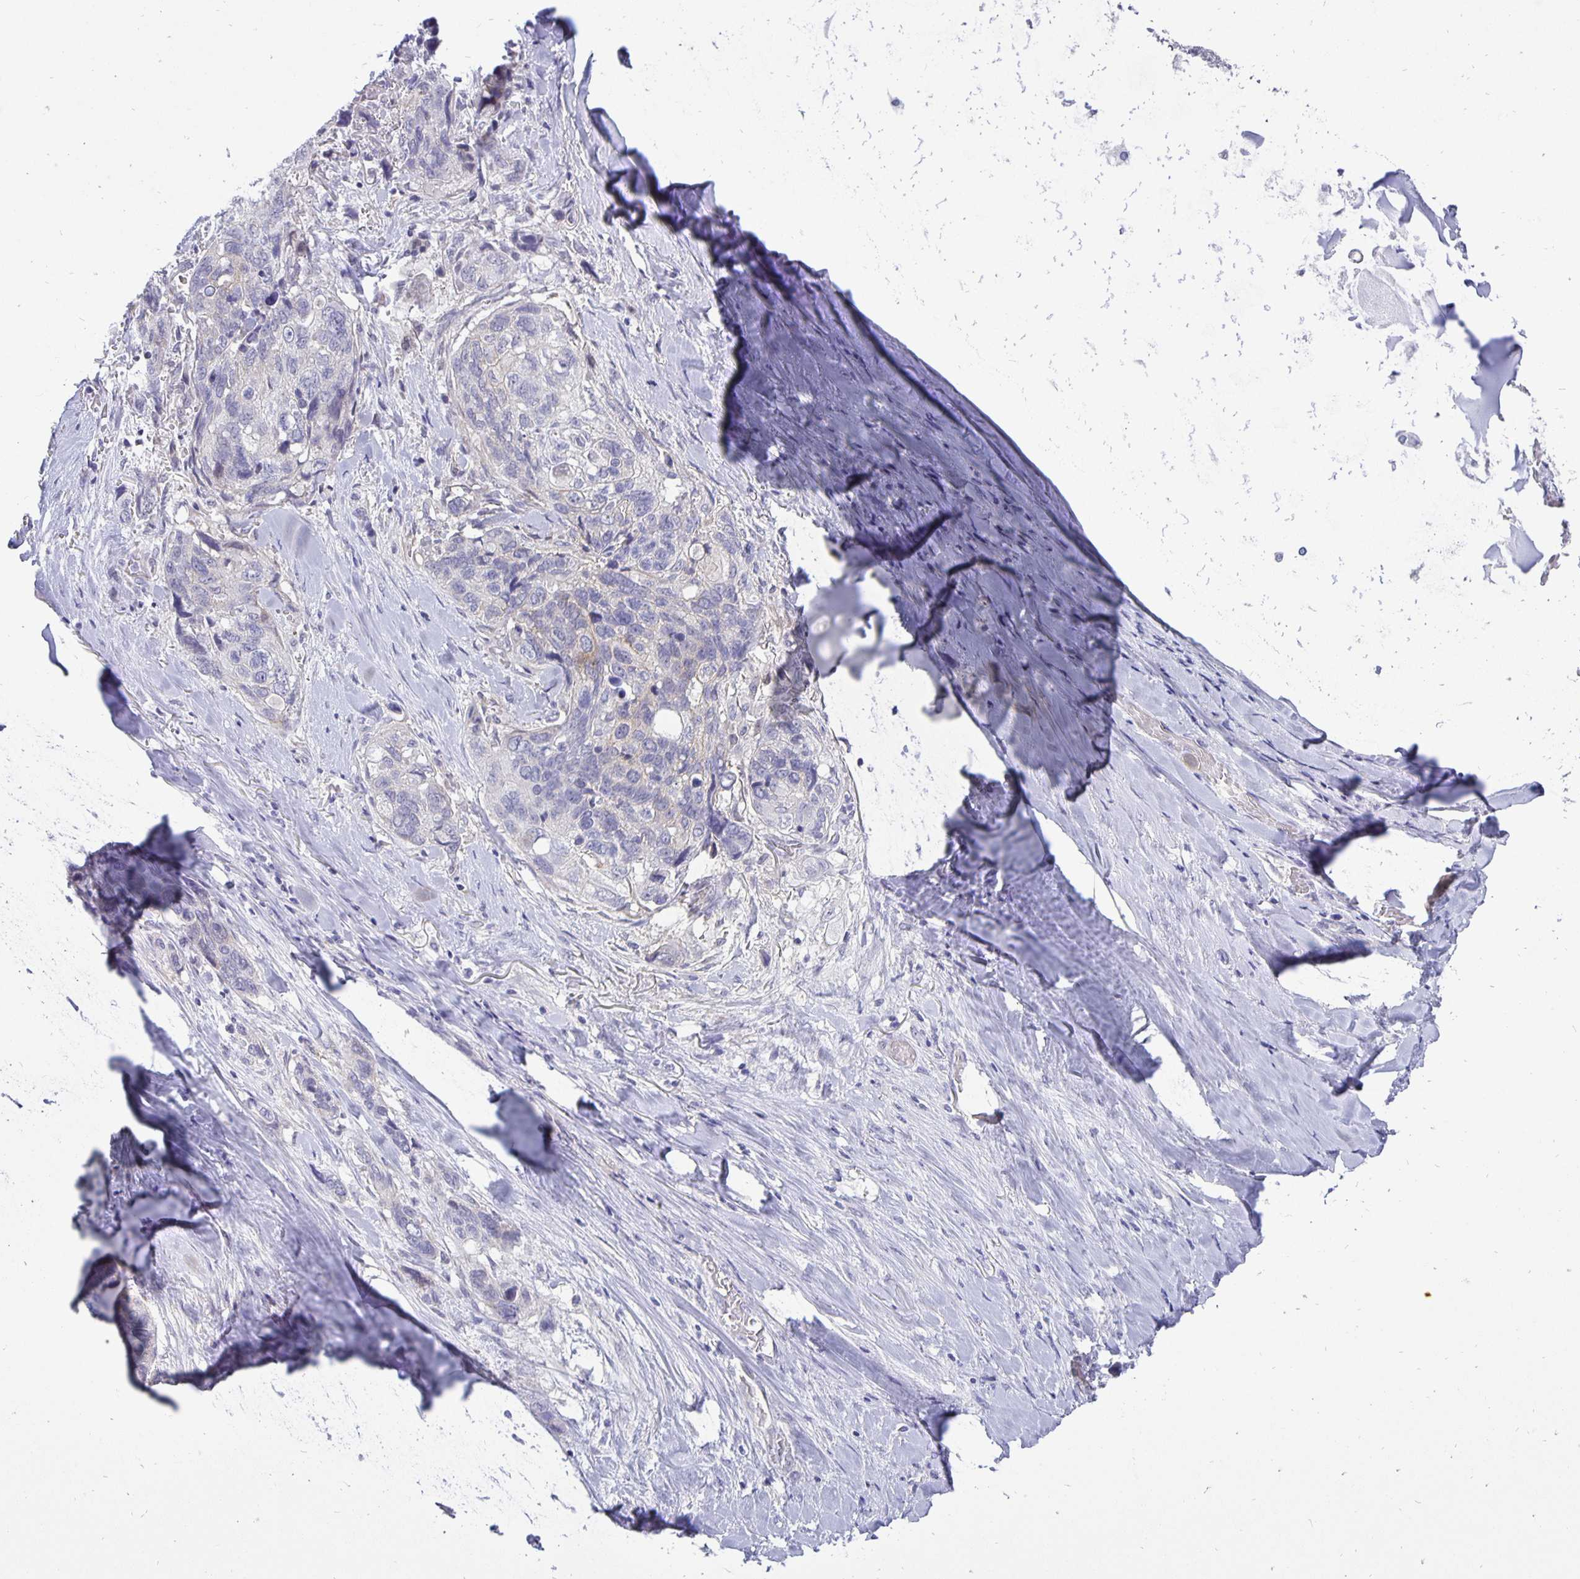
{"staining": {"intensity": "negative", "quantity": "none", "location": "none"}, "tissue": "lung cancer", "cell_type": "Tumor cells", "image_type": "cancer", "snomed": [{"axis": "morphology", "description": "Squamous cell carcinoma, NOS"}, {"axis": "morphology", "description": "Squamous cell carcinoma, metastatic, NOS"}, {"axis": "topography", "description": "Lymph node"}, {"axis": "topography", "description": "Lung"}], "caption": "Human squamous cell carcinoma (lung) stained for a protein using IHC shows no positivity in tumor cells.", "gene": "ERBB2", "patient": {"sex": "male", "age": 41}}